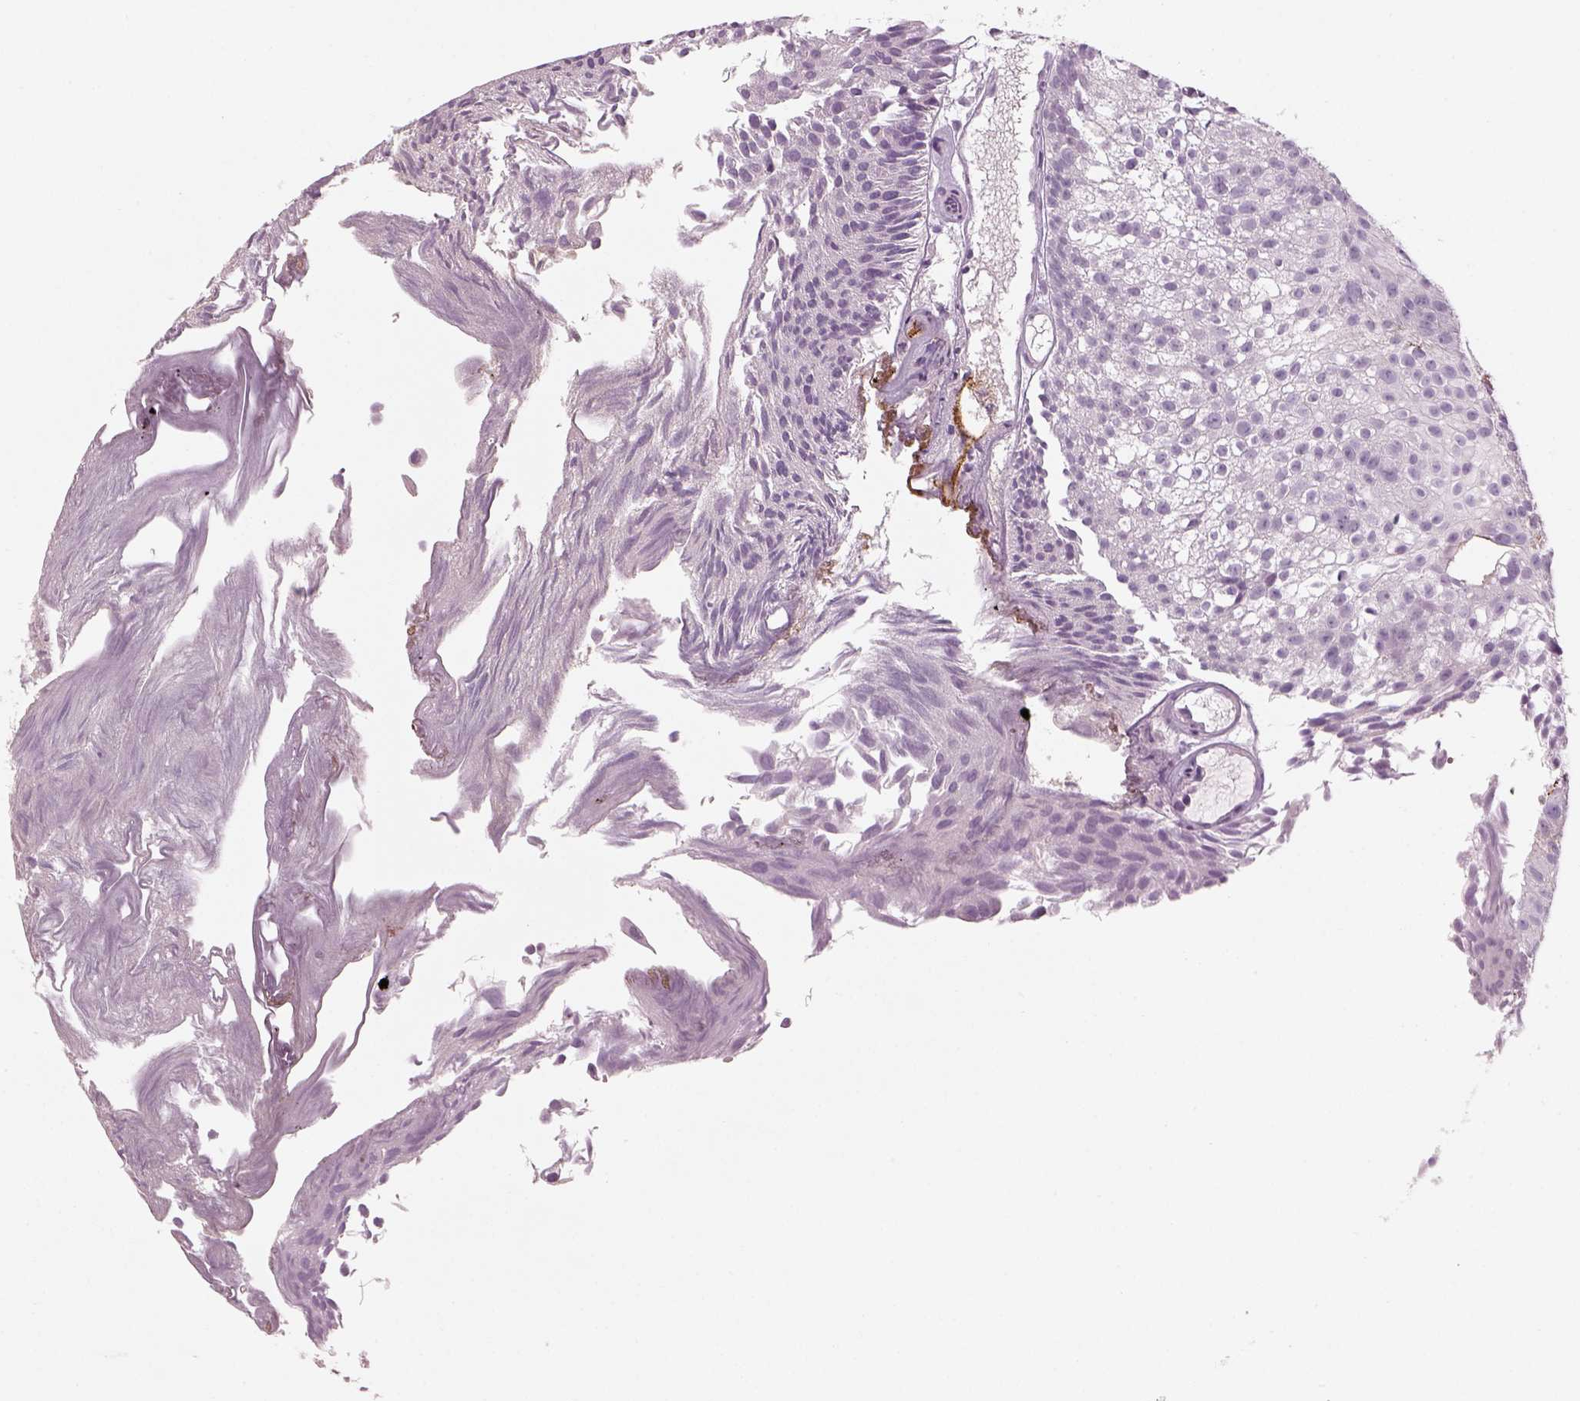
{"staining": {"intensity": "negative", "quantity": "none", "location": "none"}, "tissue": "urothelial cancer", "cell_type": "Tumor cells", "image_type": "cancer", "snomed": [{"axis": "morphology", "description": "Urothelial carcinoma, Low grade"}, {"axis": "topography", "description": "Urinary bladder"}], "caption": "This image is of low-grade urothelial carcinoma stained with IHC to label a protein in brown with the nuclei are counter-stained blue. There is no positivity in tumor cells.", "gene": "PABPC1L2B", "patient": {"sex": "male", "age": 70}}